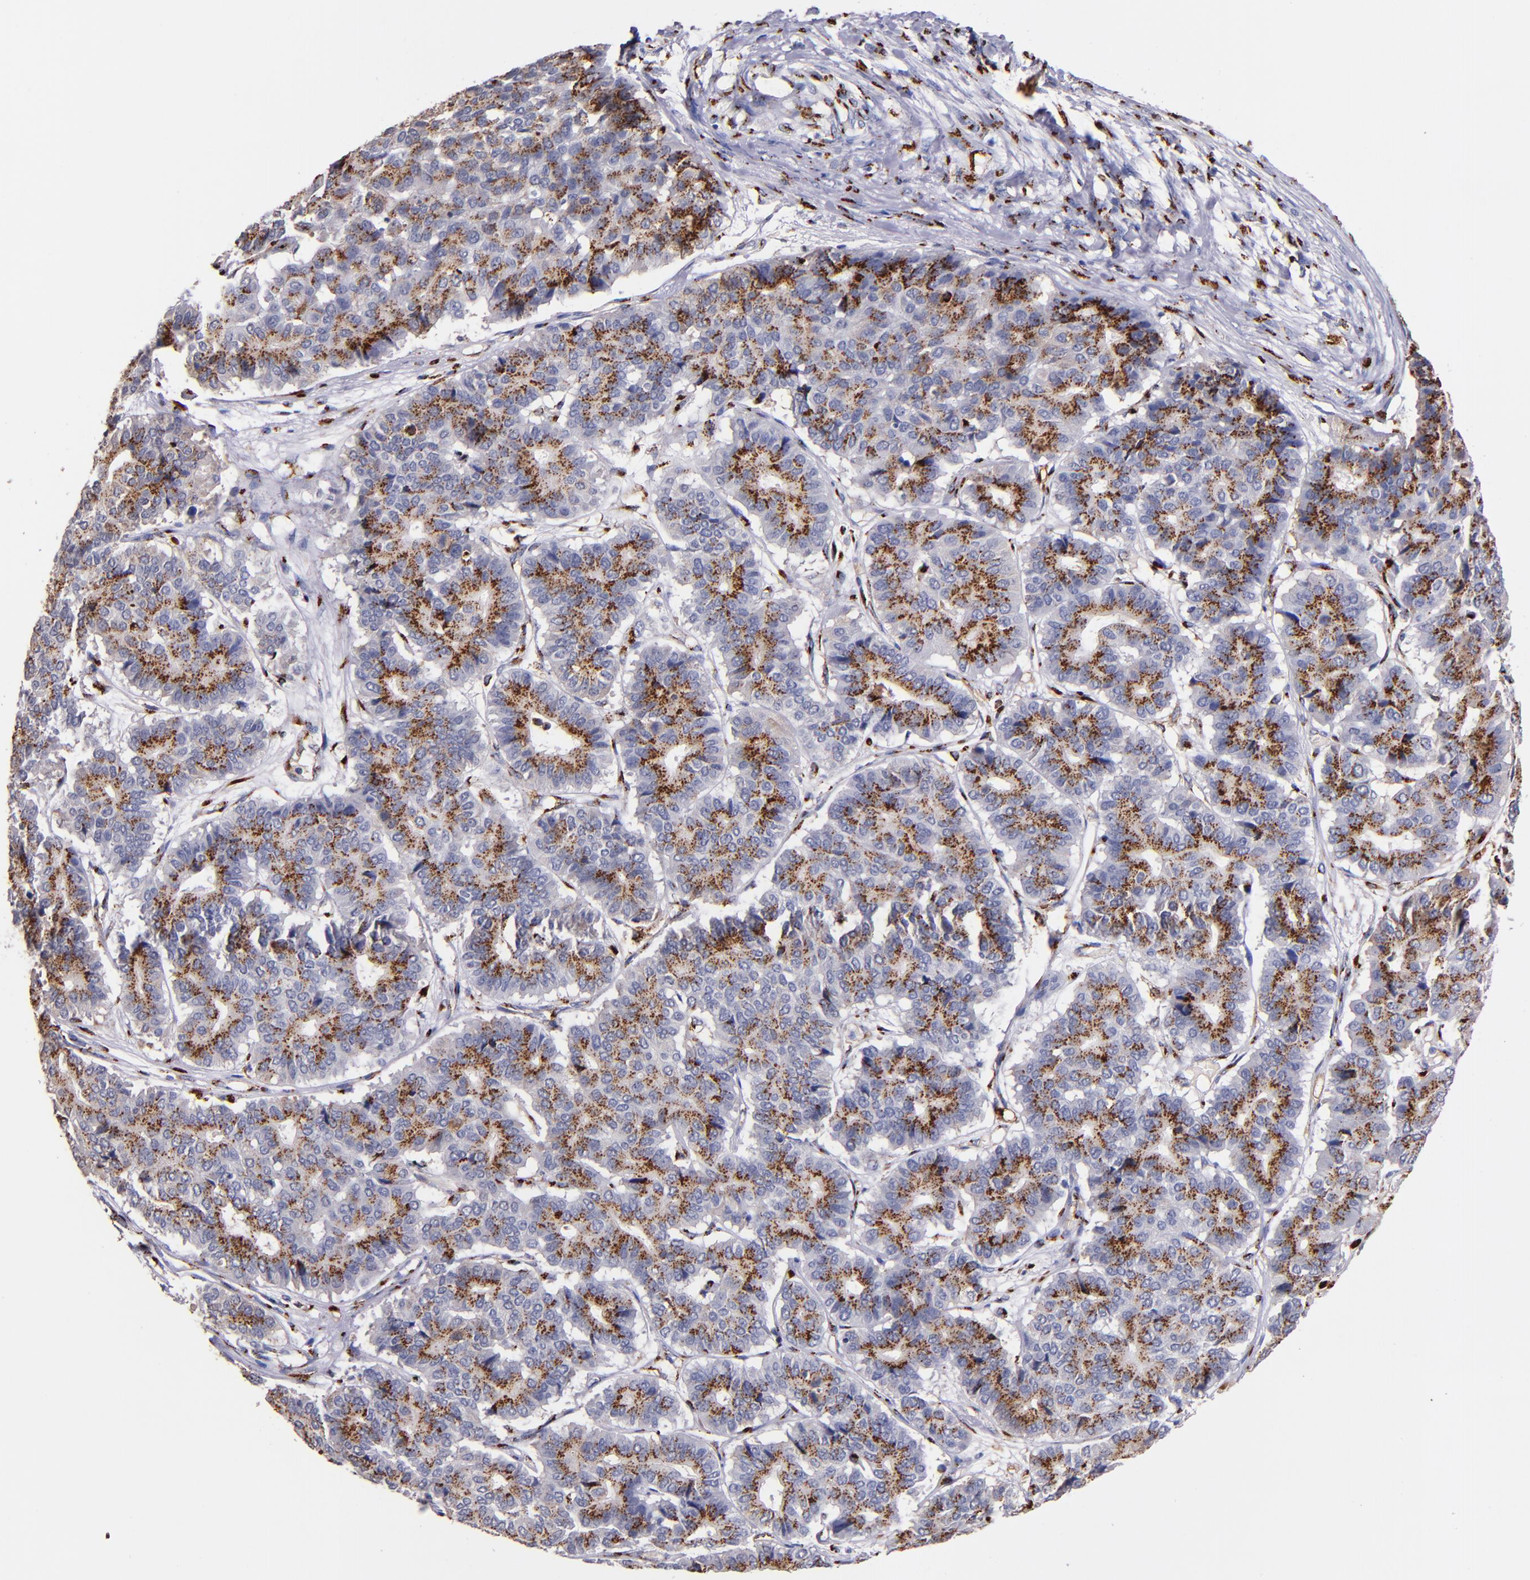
{"staining": {"intensity": "moderate", "quantity": ">75%", "location": "cytoplasmic/membranous"}, "tissue": "pancreatic cancer", "cell_type": "Tumor cells", "image_type": "cancer", "snomed": [{"axis": "morphology", "description": "Adenocarcinoma, NOS"}, {"axis": "topography", "description": "Pancreas"}], "caption": "This histopathology image demonstrates IHC staining of human pancreatic cancer, with medium moderate cytoplasmic/membranous positivity in about >75% of tumor cells.", "gene": "GOLIM4", "patient": {"sex": "male", "age": 50}}